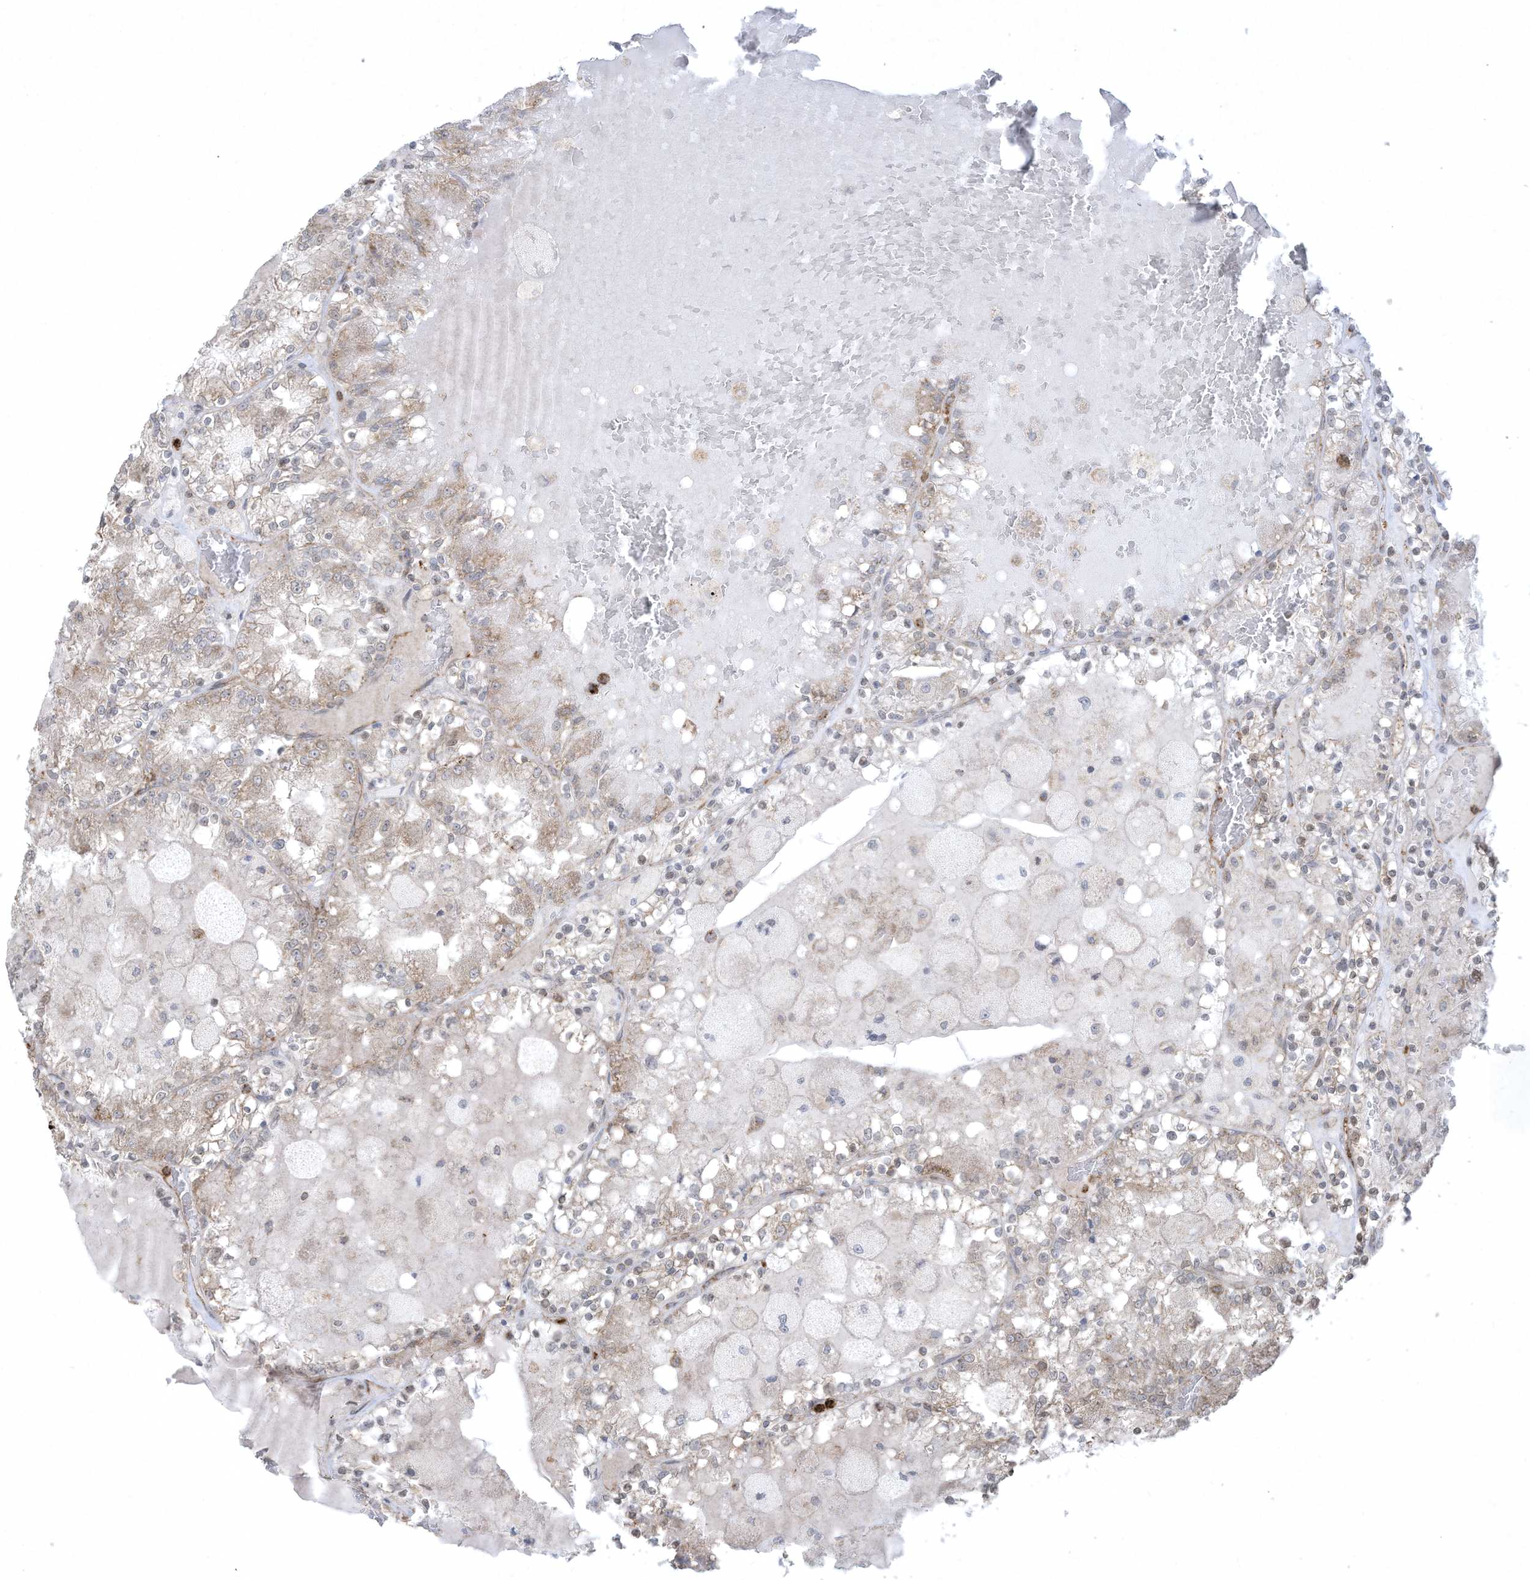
{"staining": {"intensity": "weak", "quantity": "25%-75%", "location": "cytoplasmic/membranous"}, "tissue": "renal cancer", "cell_type": "Tumor cells", "image_type": "cancer", "snomed": [{"axis": "morphology", "description": "Adenocarcinoma, NOS"}, {"axis": "topography", "description": "Kidney"}], "caption": "Immunohistochemical staining of human renal adenocarcinoma displays weak cytoplasmic/membranous protein staining in approximately 25%-75% of tumor cells. (Brightfield microscopy of DAB IHC at high magnification).", "gene": "CHRNA4", "patient": {"sex": "female", "age": 56}}